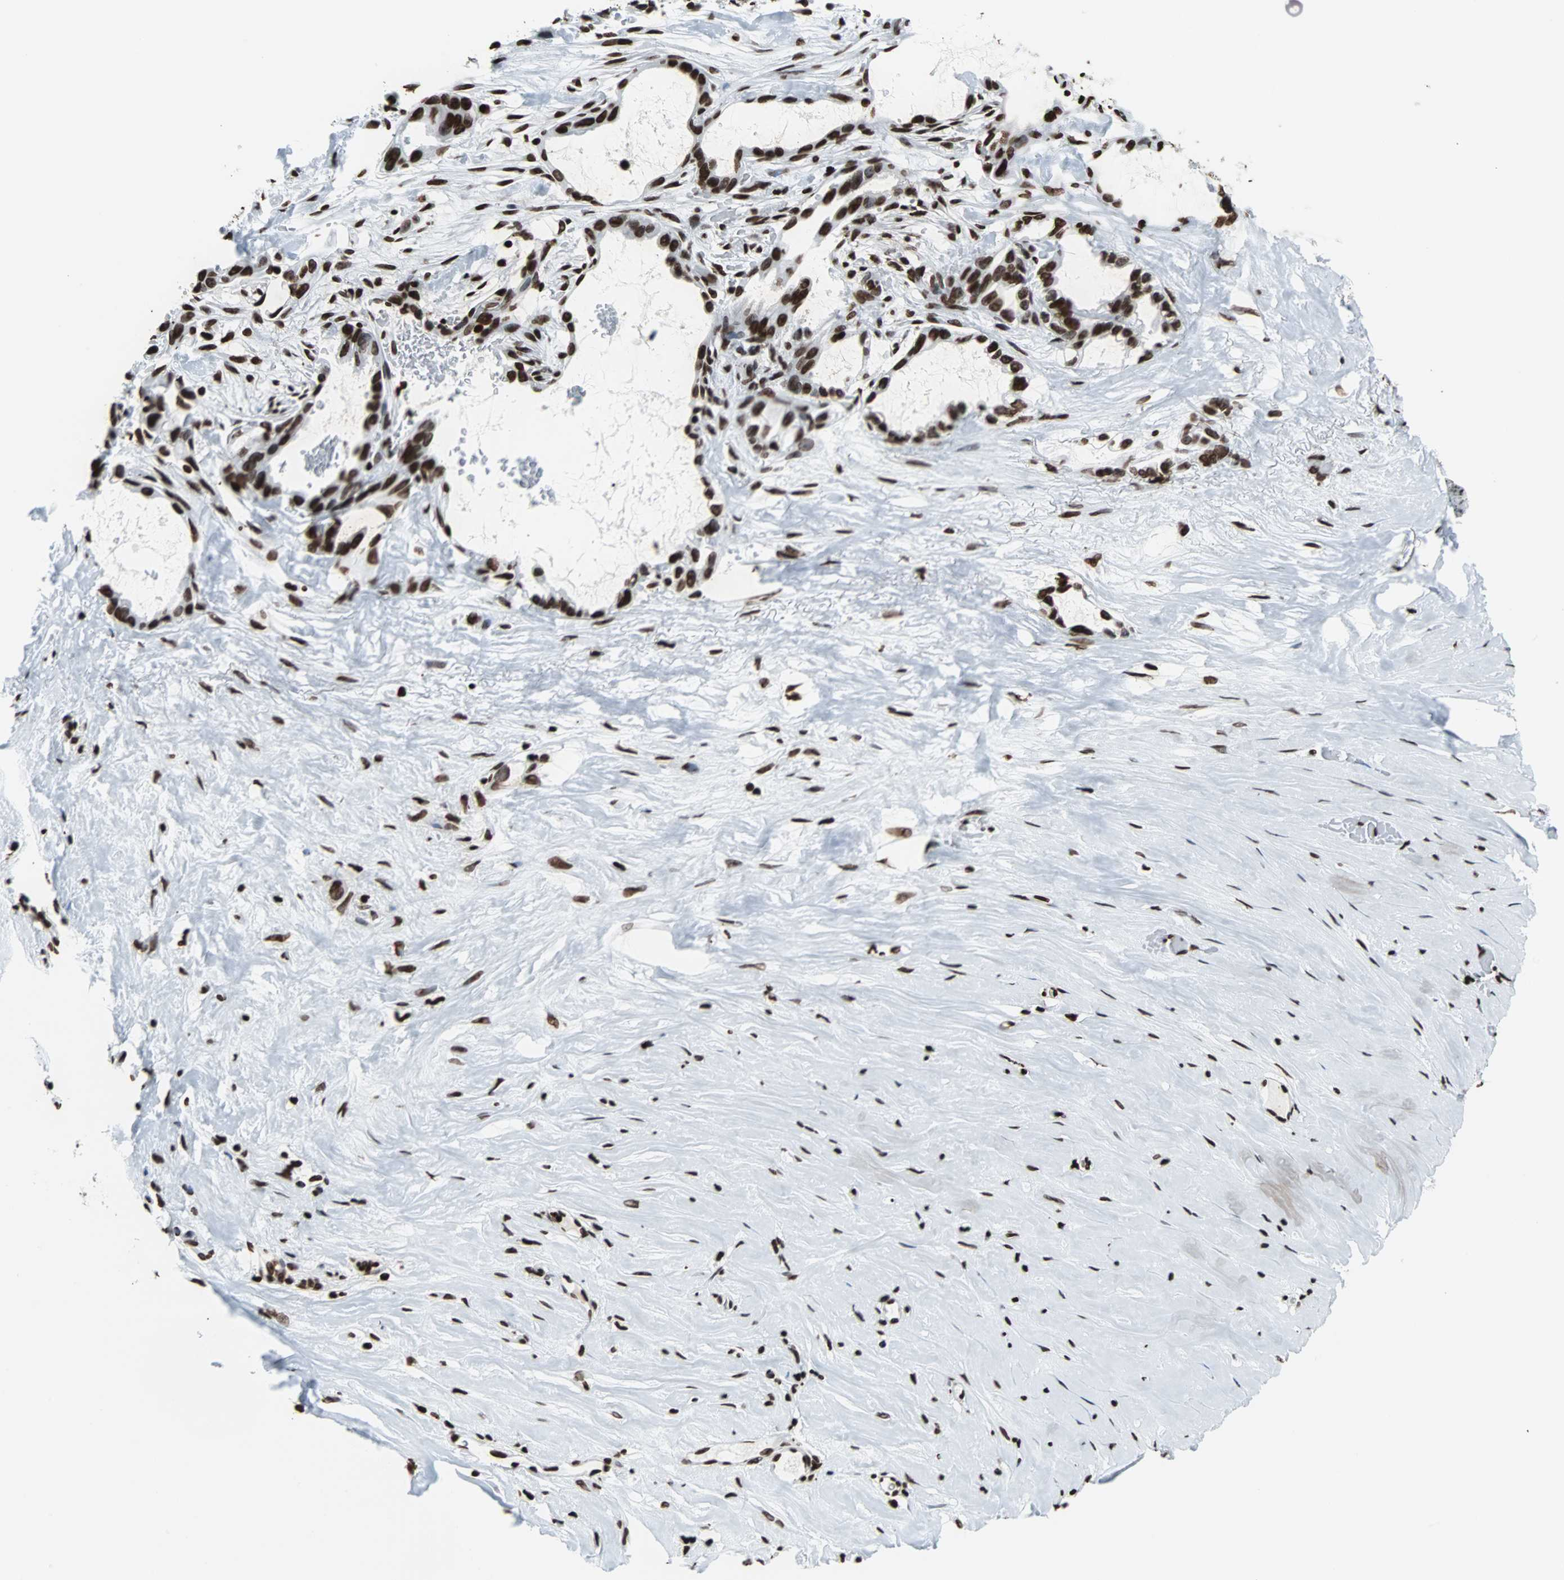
{"staining": {"intensity": "strong", "quantity": ">75%", "location": "nuclear"}, "tissue": "liver cancer", "cell_type": "Tumor cells", "image_type": "cancer", "snomed": [{"axis": "morphology", "description": "Cholangiocarcinoma"}, {"axis": "topography", "description": "Liver"}], "caption": "An image of liver cancer (cholangiocarcinoma) stained for a protein reveals strong nuclear brown staining in tumor cells.", "gene": "H2BC18", "patient": {"sex": "female", "age": 65}}